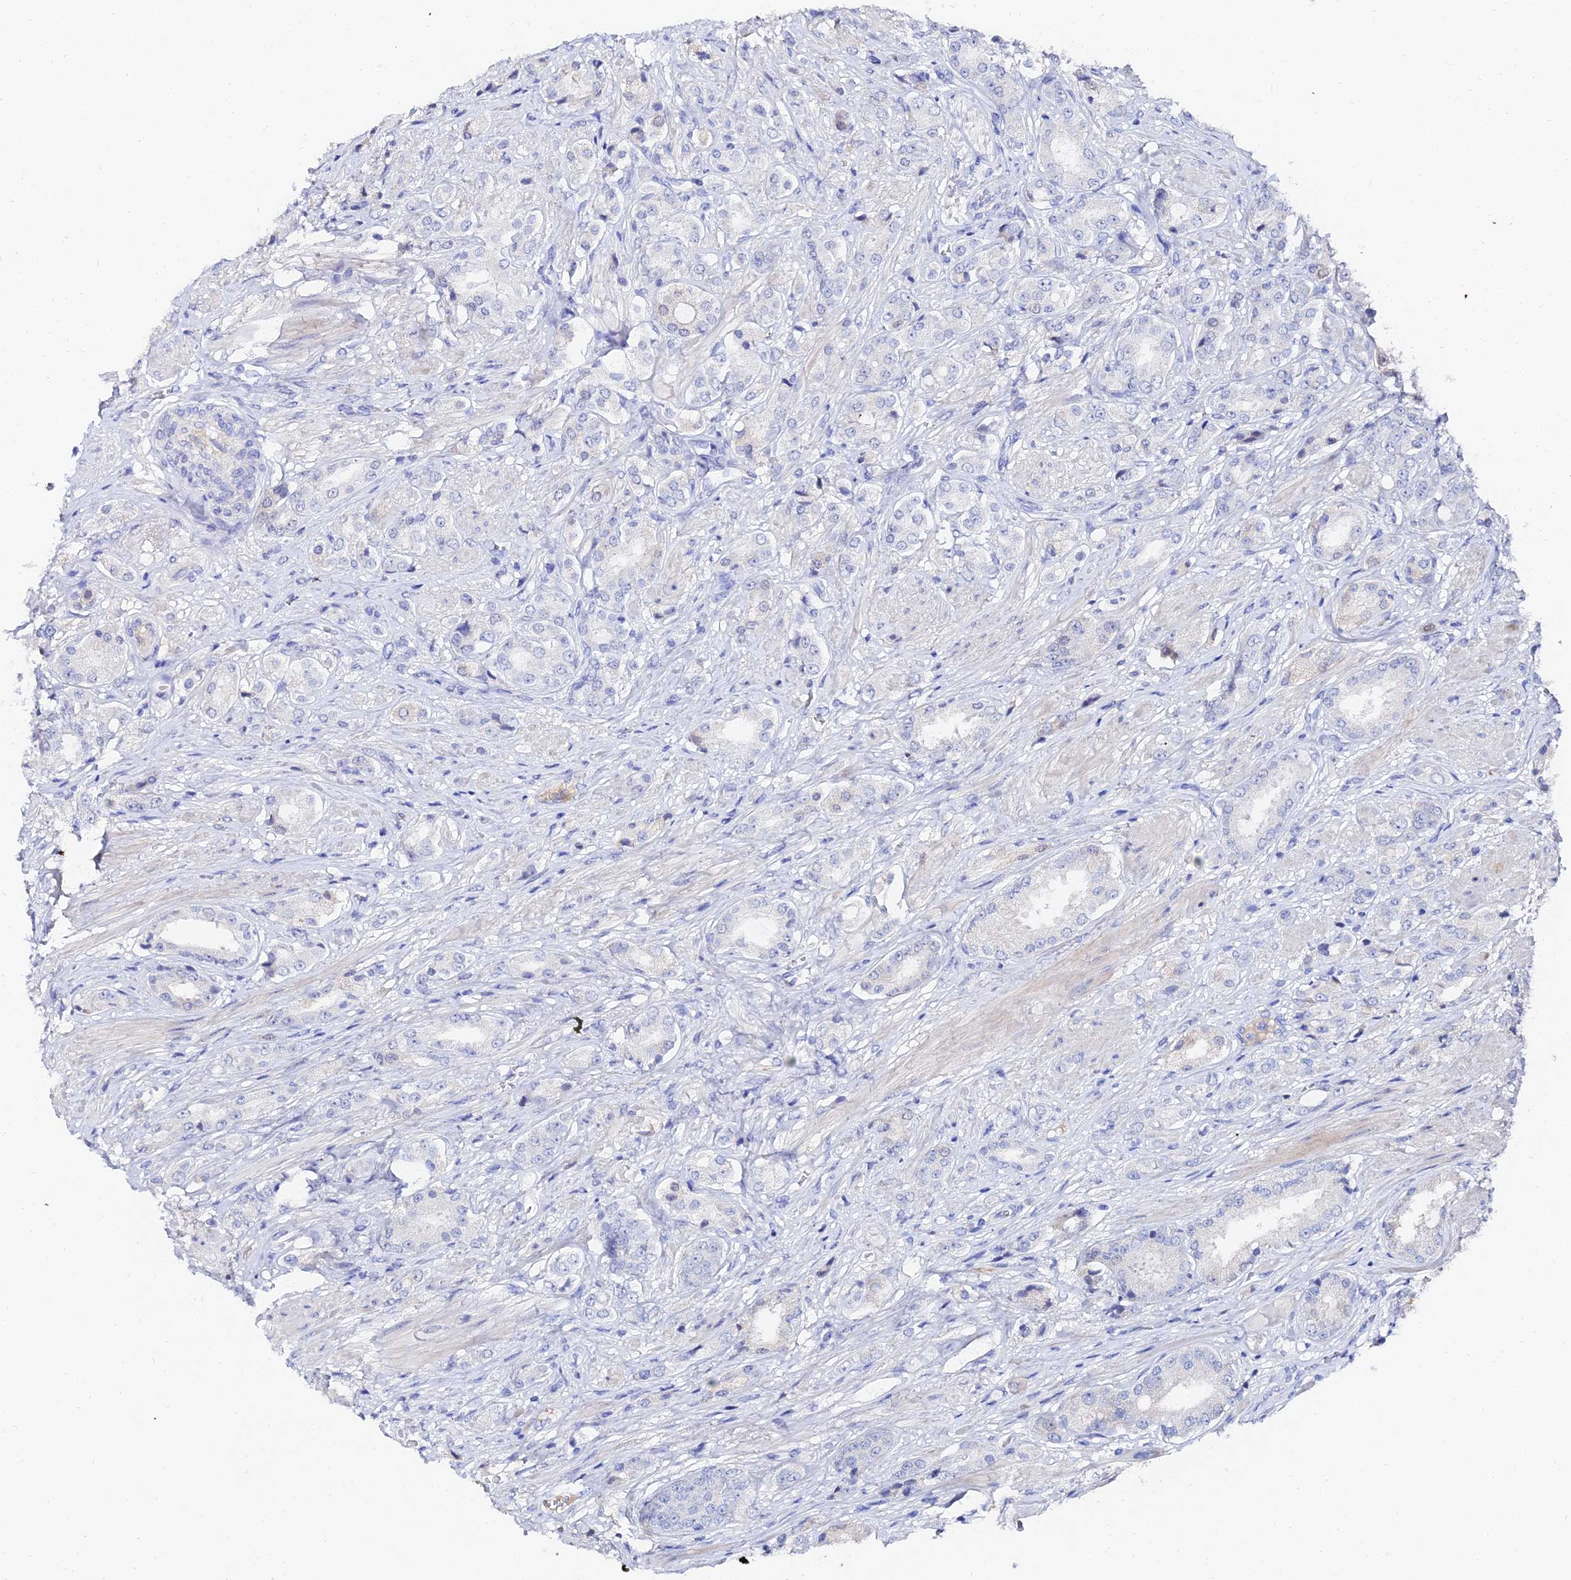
{"staining": {"intensity": "negative", "quantity": "none", "location": "none"}, "tissue": "prostate cancer", "cell_type": "Tumor cells", "image_type": "cancer", "snomed": [{"axis": "morphology", "description": "Adenocarcinoma, High grade"}, {"axis": "topography", "description": "Prostate and seminal vesicle, NOS"}], "caption": "This is an IHC micrograph of prostate cancer (high-grade adenocarcinoma). There is no expression in tumor cells.", "gene": "KRT17", "patient": {"sex": "male", "age": 64}}